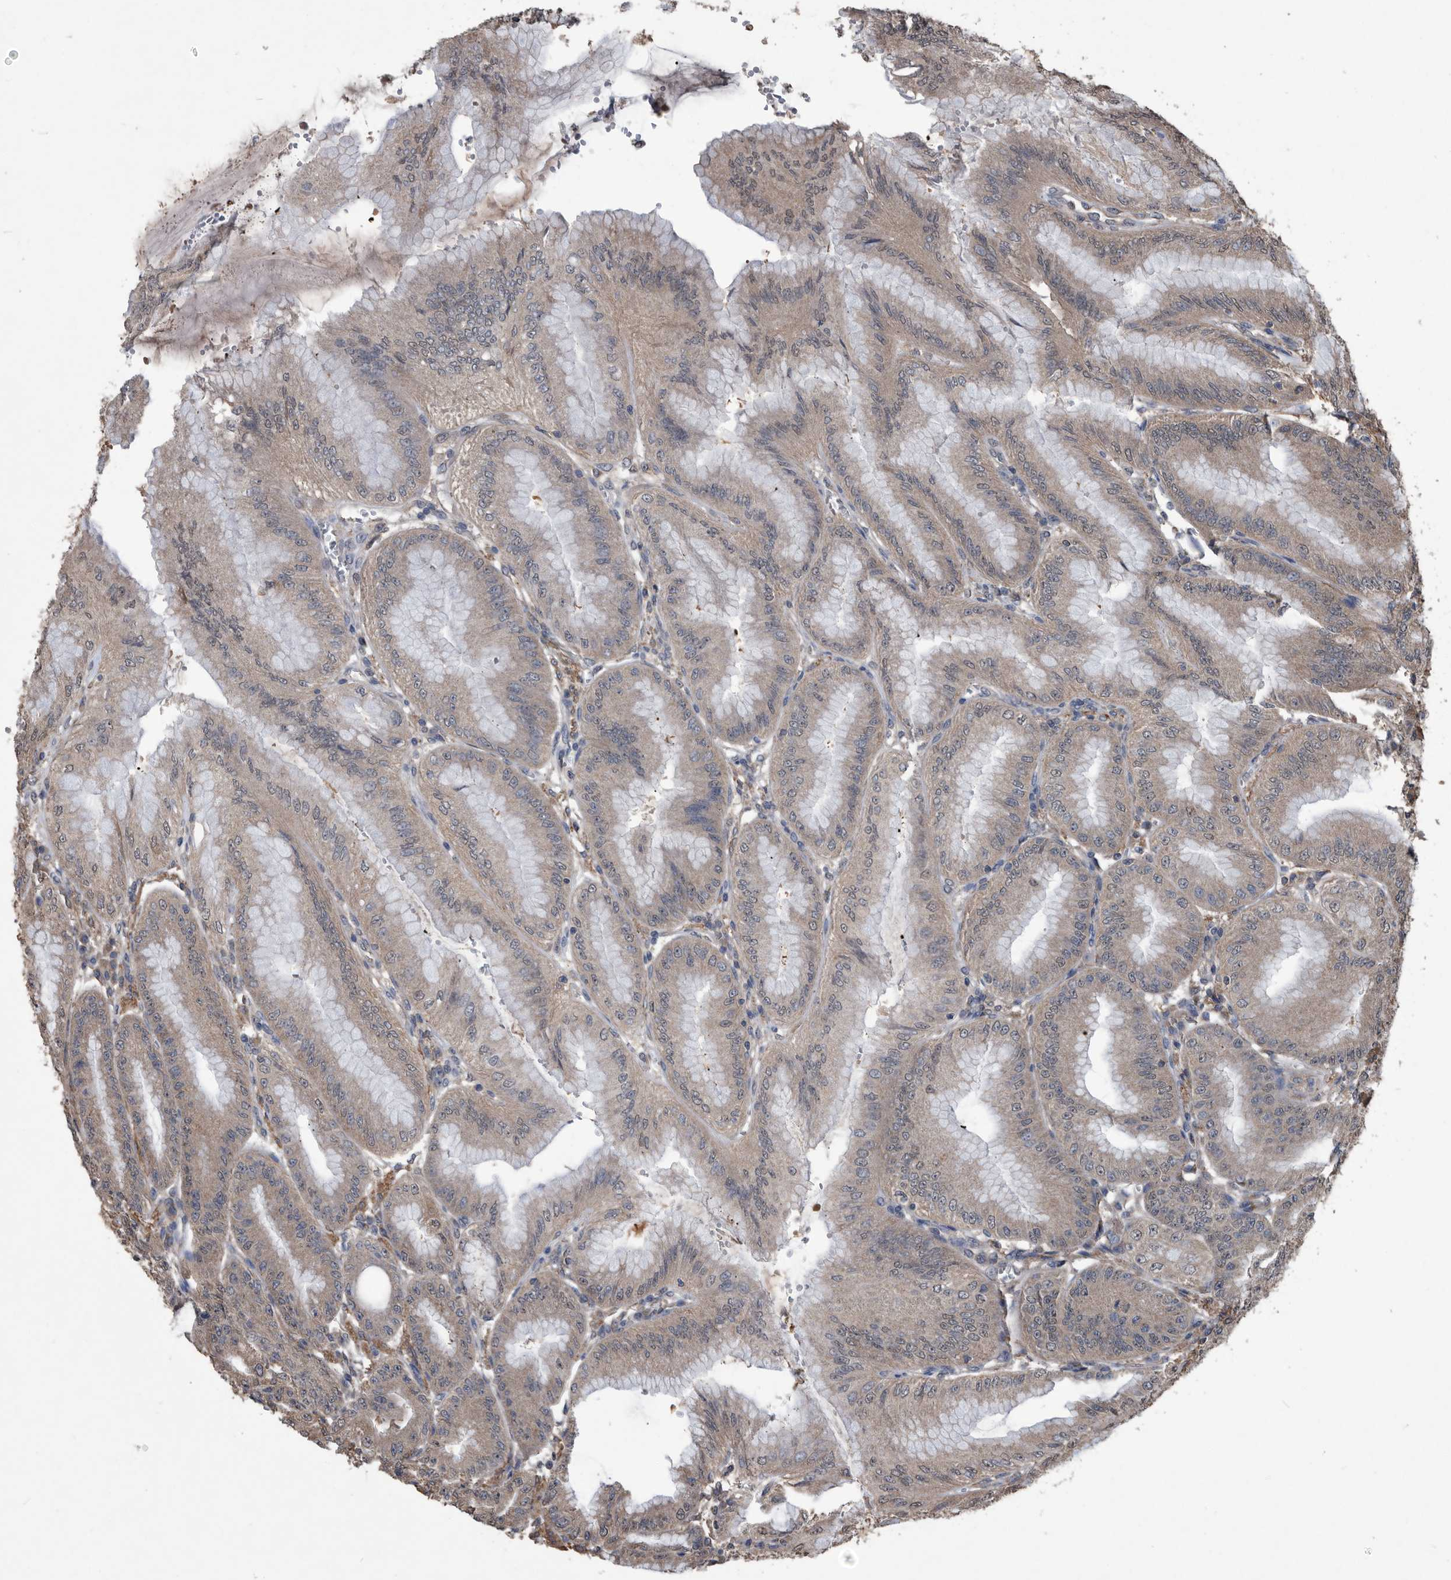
{"staining": {"intensity": "moderate", "quantity": "25%-75%", "location": "cytoplasmic/membranous"}, "tissue": "stomach", "cell_type": "Glandular cells", "image_type": "normal", "snomed": [{"axis": "morphology", "description": "Normal tissue, NOS"}, {"axis": "topography", "description": "Stomach, lower"}], "caption": "Immunohistochemistry of normal stomach demonstrates medium levels of moderate cytoplasmic/membranous staining in about 25%-75% of glandular cells.", "gene": "NRBP1", "patient": {"sex": "male", "age": 71}}